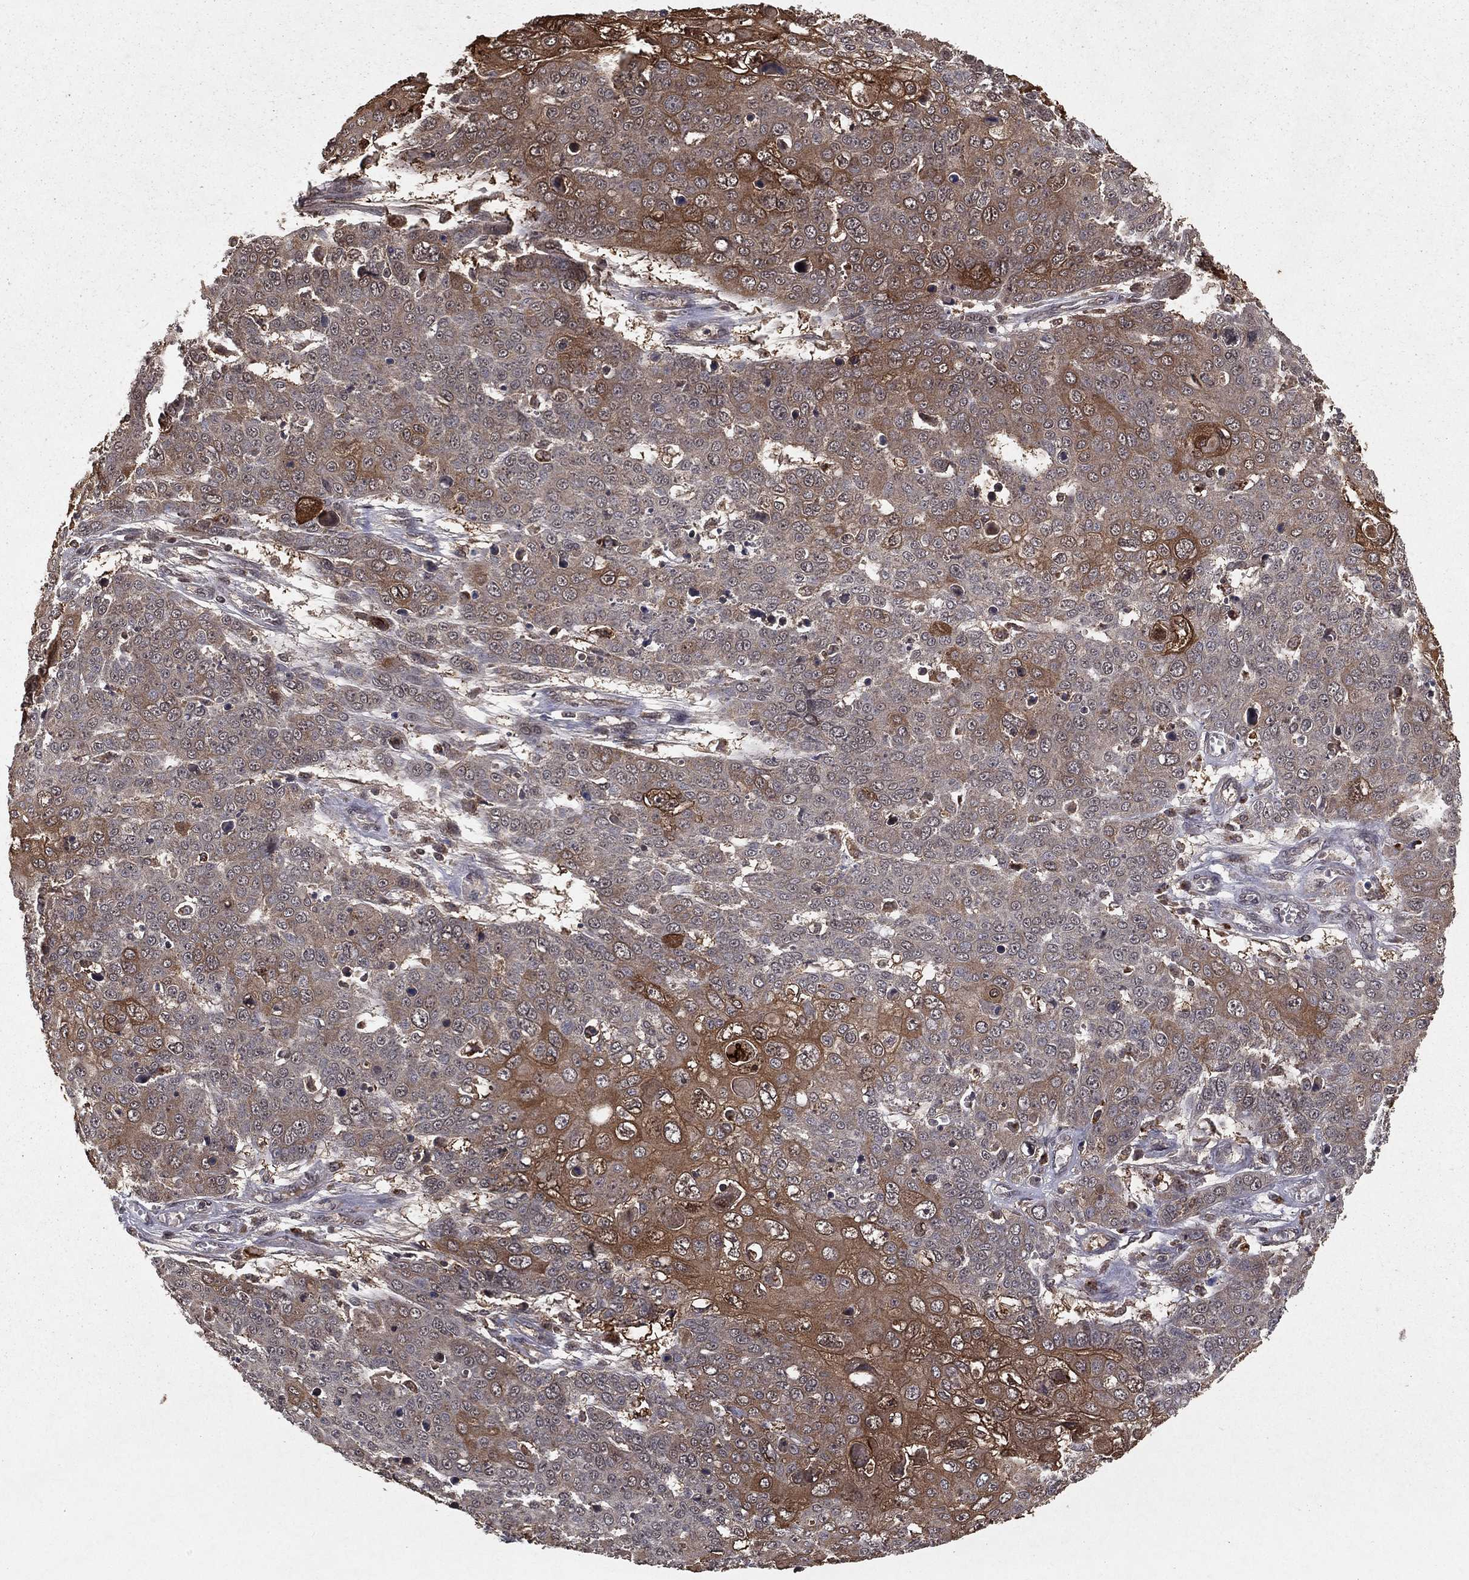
{"staining": {"intensity": "moderate", "quantity": "<25%", "location": "cytoplasmic/membranous"}, "tissue": "skin cancer", "cell_type": "Tumor cells", "image_type": "cancer", "snomed": [{"axis": "morphology", "description": "Squamous cell carcinoma, NOS"}, {"axis": "topography", "description": "Skin"}], "caption": "IHC (DAB (3,3'-diaminobenzidine)) staining of skin cancer (squamous cell carcinoma) exhibits moderate cytoplasmic/membranous protein expression in about <25% of tumor cells.", "gene": "ZDHHC15", "patient": {"sex": "male", "age": 71}}